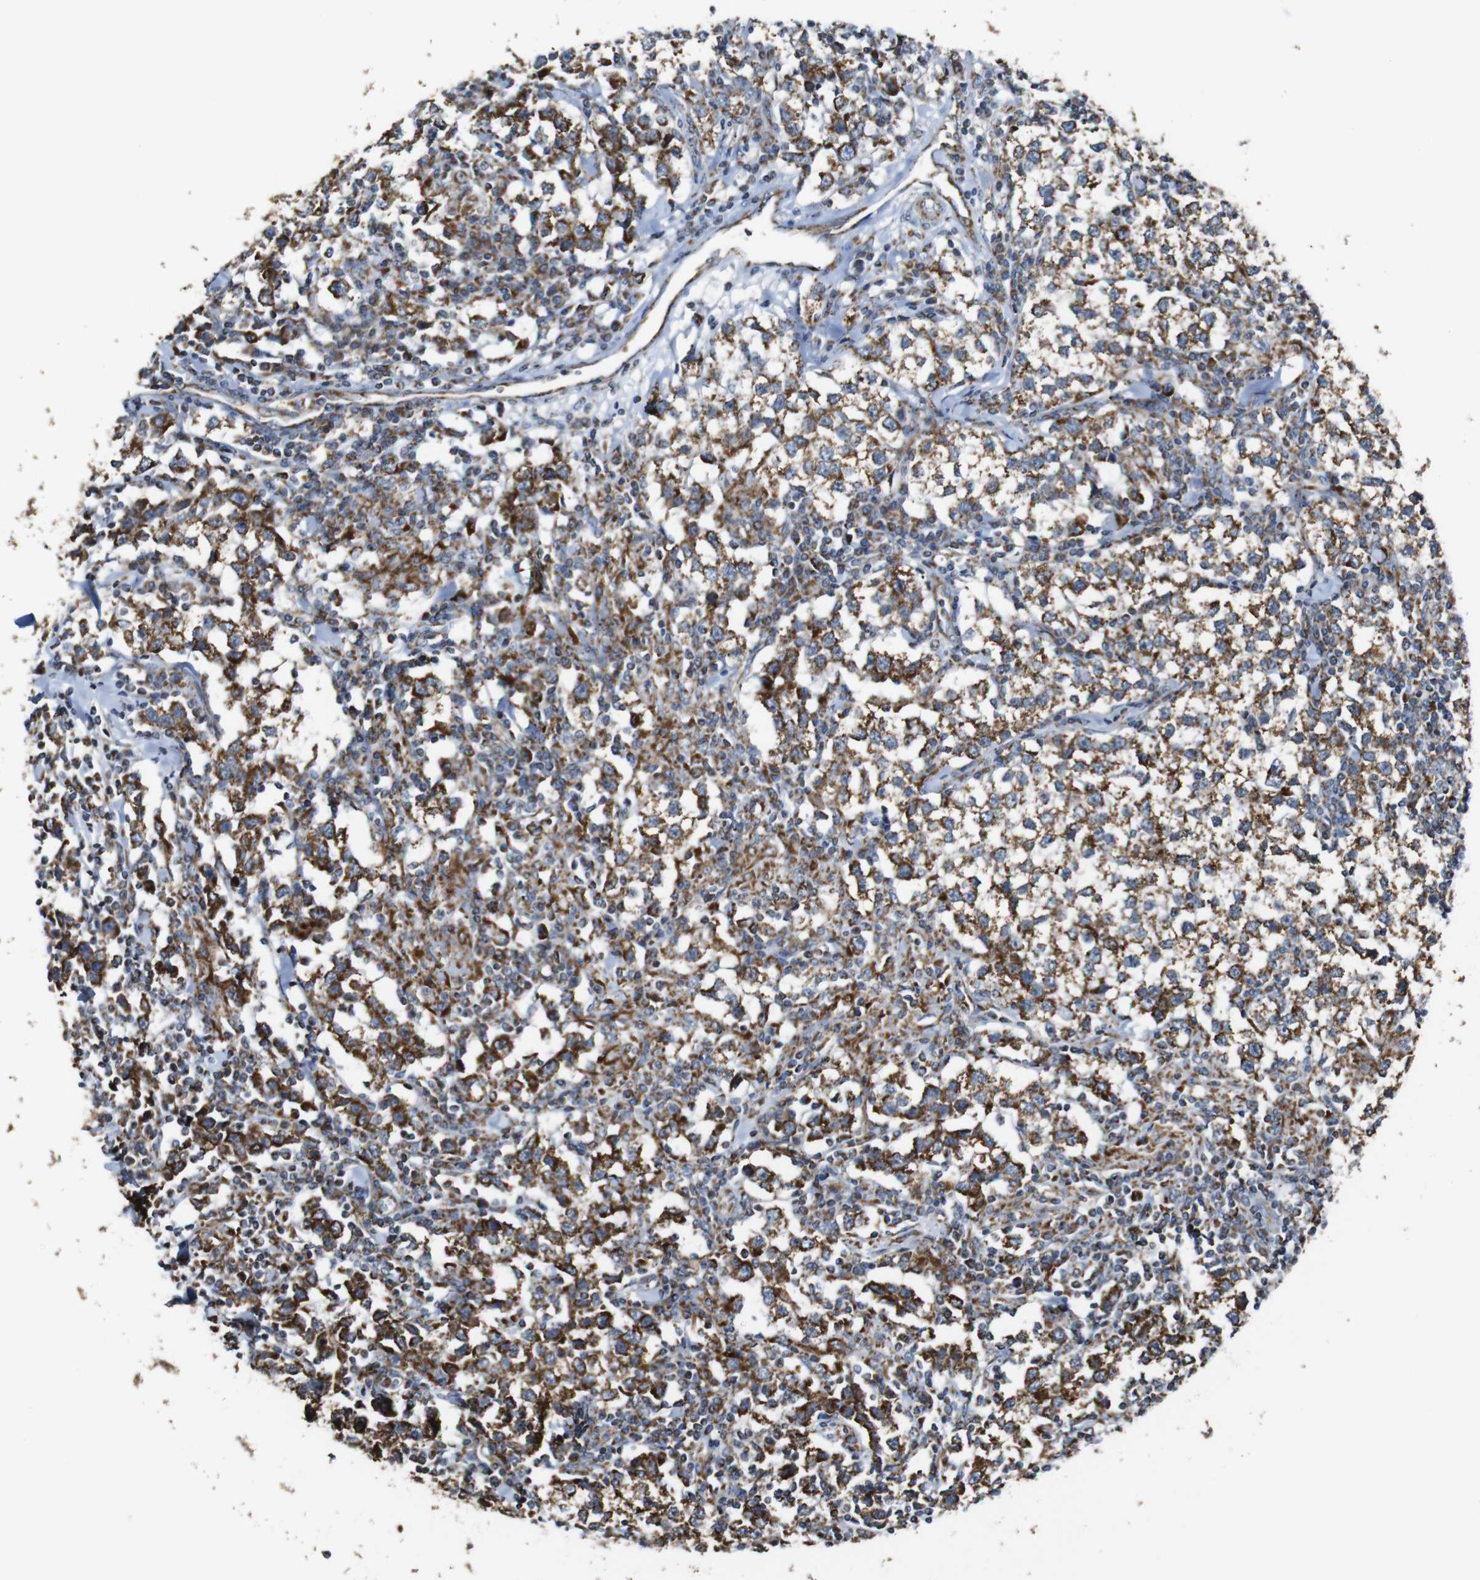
{"staining": {"intensity": "moderate", "quantity": ">75%", "location": "cytoplasmic/membranous"}, "tissue": "testis cancer", "cell_type": "Tumor cells", "image_type": "cancer", "snomed": [{"axis": "morphology", "description": "Seminoma, NOS"}, {"axis": "morphology", "description": "Carcinoma, Embryonal, NOS"}, {"axis": "topography", "description": "Testis"}], "caption": "Tumor cells display moderate cytoplasmic/membranous expression in approximately >75% of cells in testis cancer (embryonal carcinoma).", "gene": "NR3C2", "patient": {"sex": "male", "age": 36}}